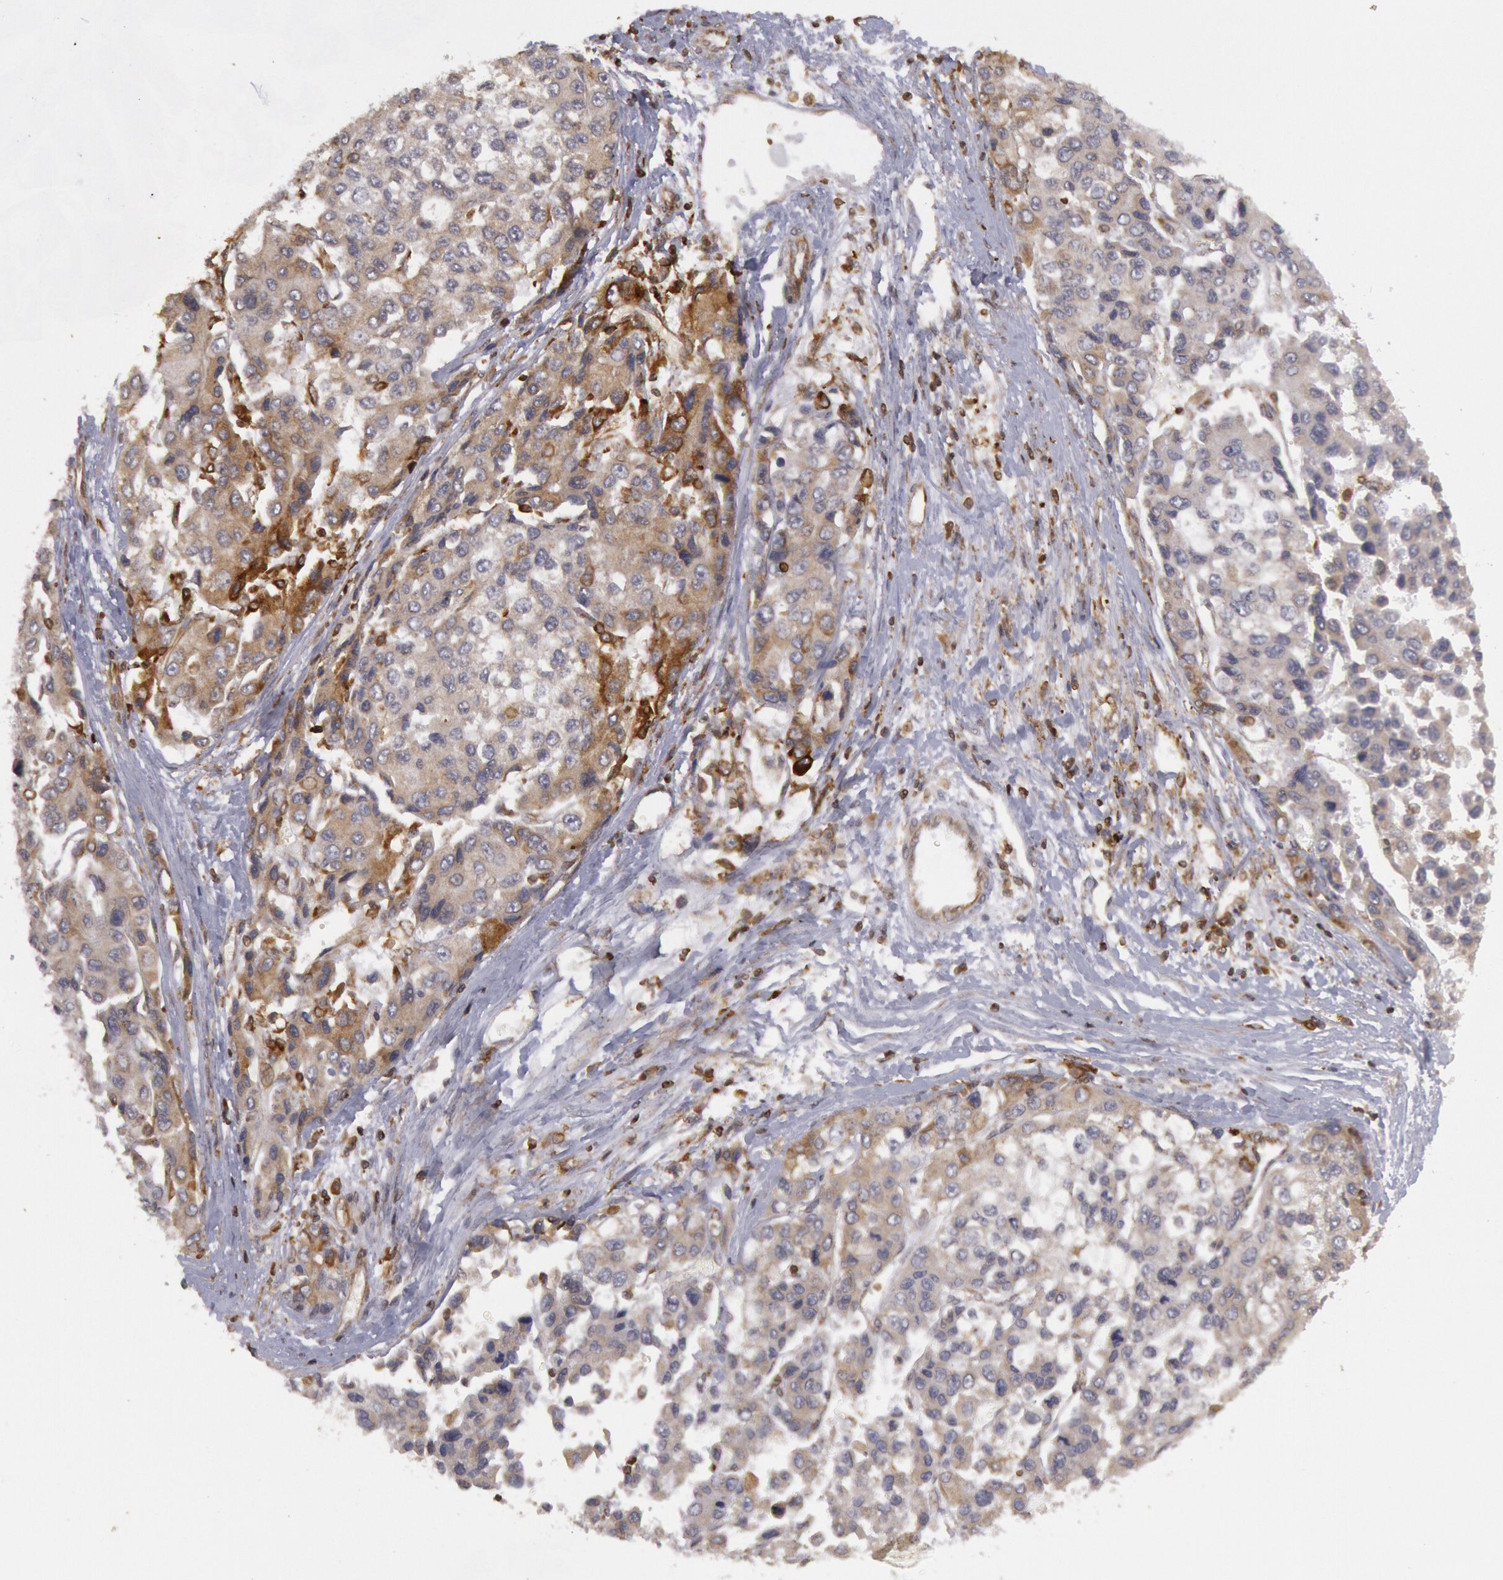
{"staining": {"intensity": "weak", "quantity": "<25%", "location": "cytoplasmic/membranous"}, "tissue": "liver cancer", "cell_type": "Tumor cells", "image_type": "cancer", "snomed": [{"axis": "morphology", "description": "Carcinoma, Hepatocellular, NOS"}, {"axis": "topography", "description": "Liver"}], "caption": "Tumor cells show no significant positivity in liver hepatocellular carcinoma.", "gene": "TAP2", "patient": {"sex": "female", "age": 66}}